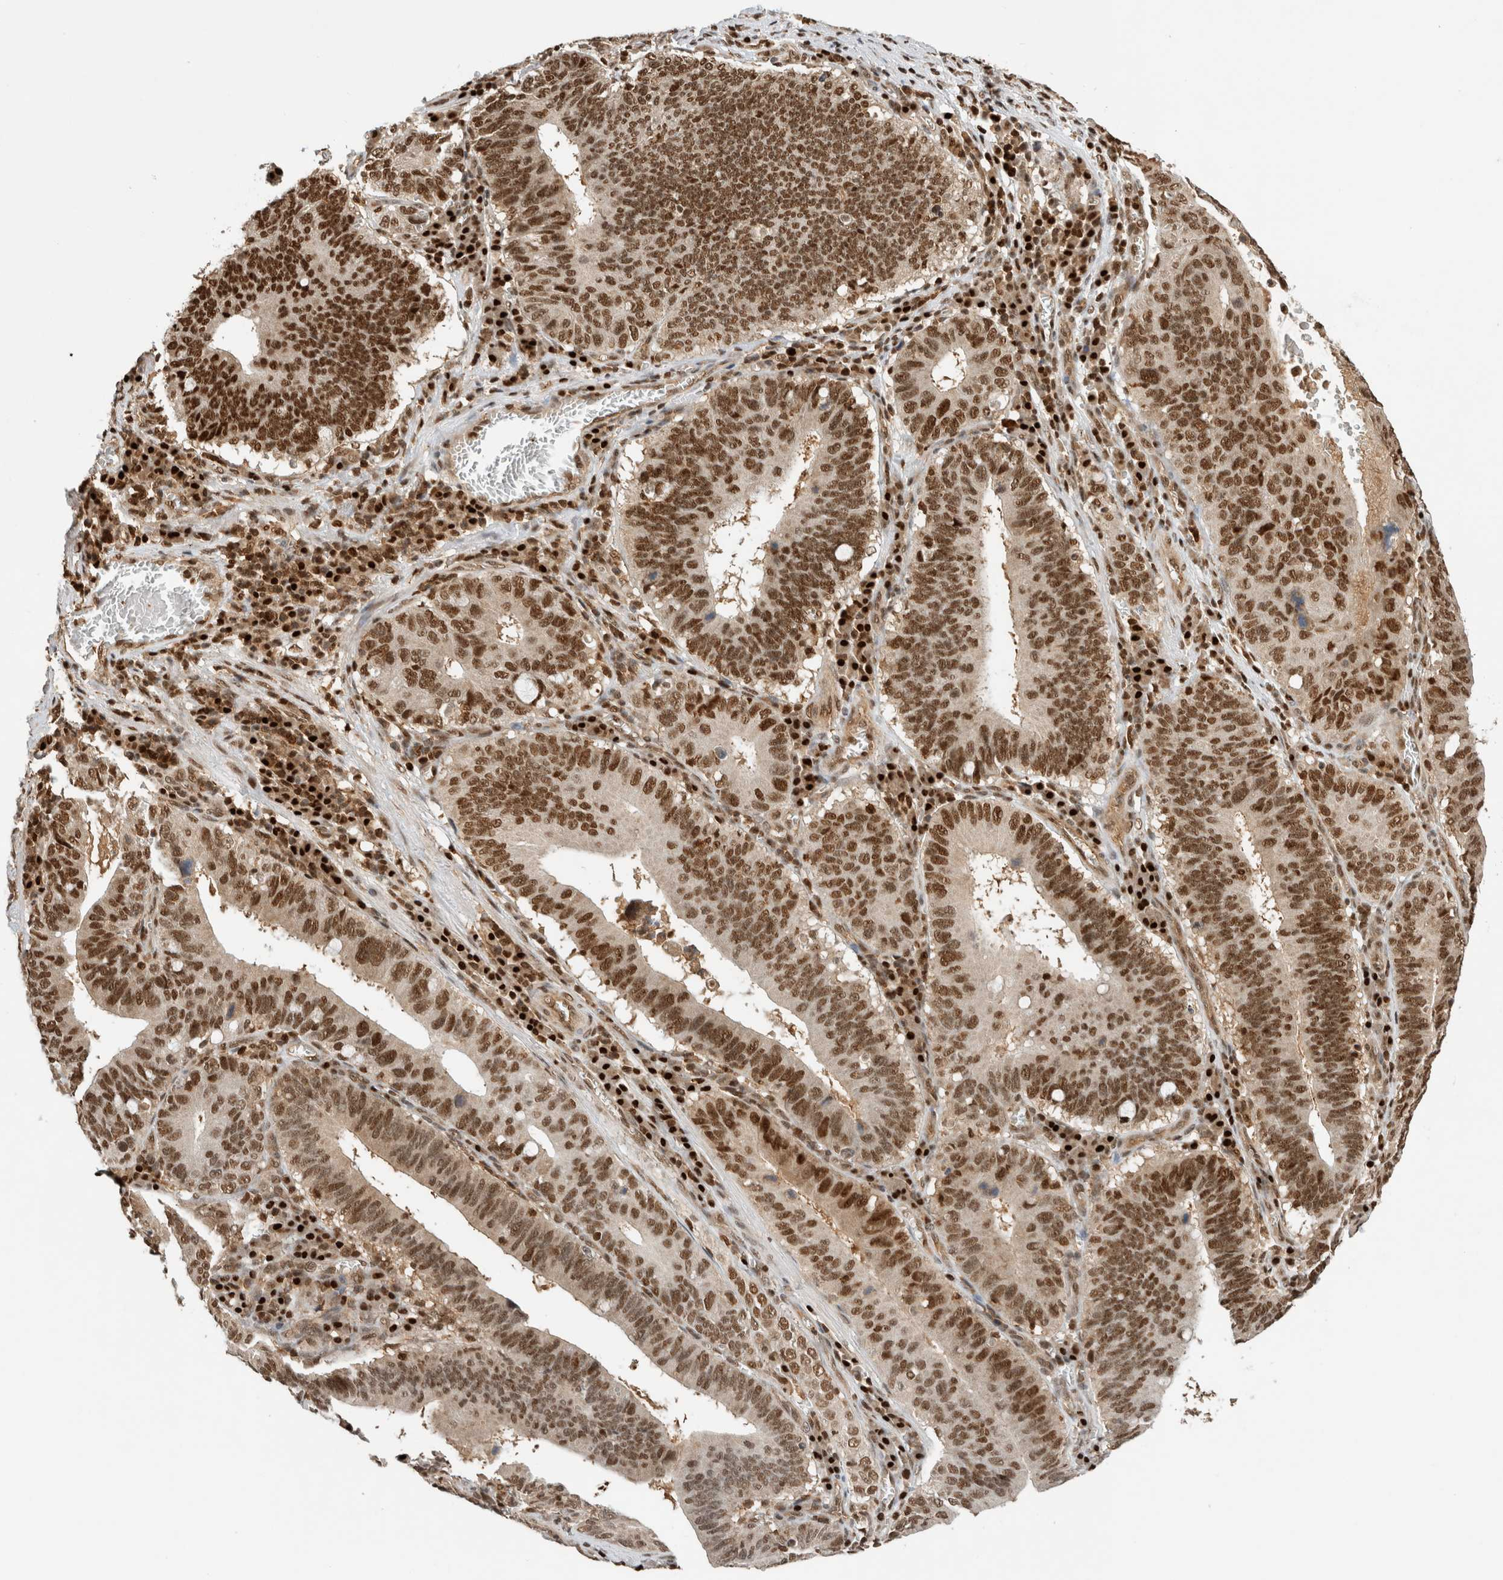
{"staining": {"intensity": "strong", "quantity": ">75%", "location": "nuclear"}, "tissue": "stomach cancer", "cell_type": "Tumor cells", "image_type": "cancer", "snomed": [{"axis": "morphology", "description": "Adenocarcinoma, NOS"}, {"axis": "topography", "description": "Stomach"}, {"axis": "topography", "description": "Gastric cardia"}], "caption": "Human stomach cancer stained with a brown dye exhibits strong nuclear positive expression in about >75% of tumor cells.", "gene": "SNRNP40", "patient": {"sex": "male", "age": 59}}